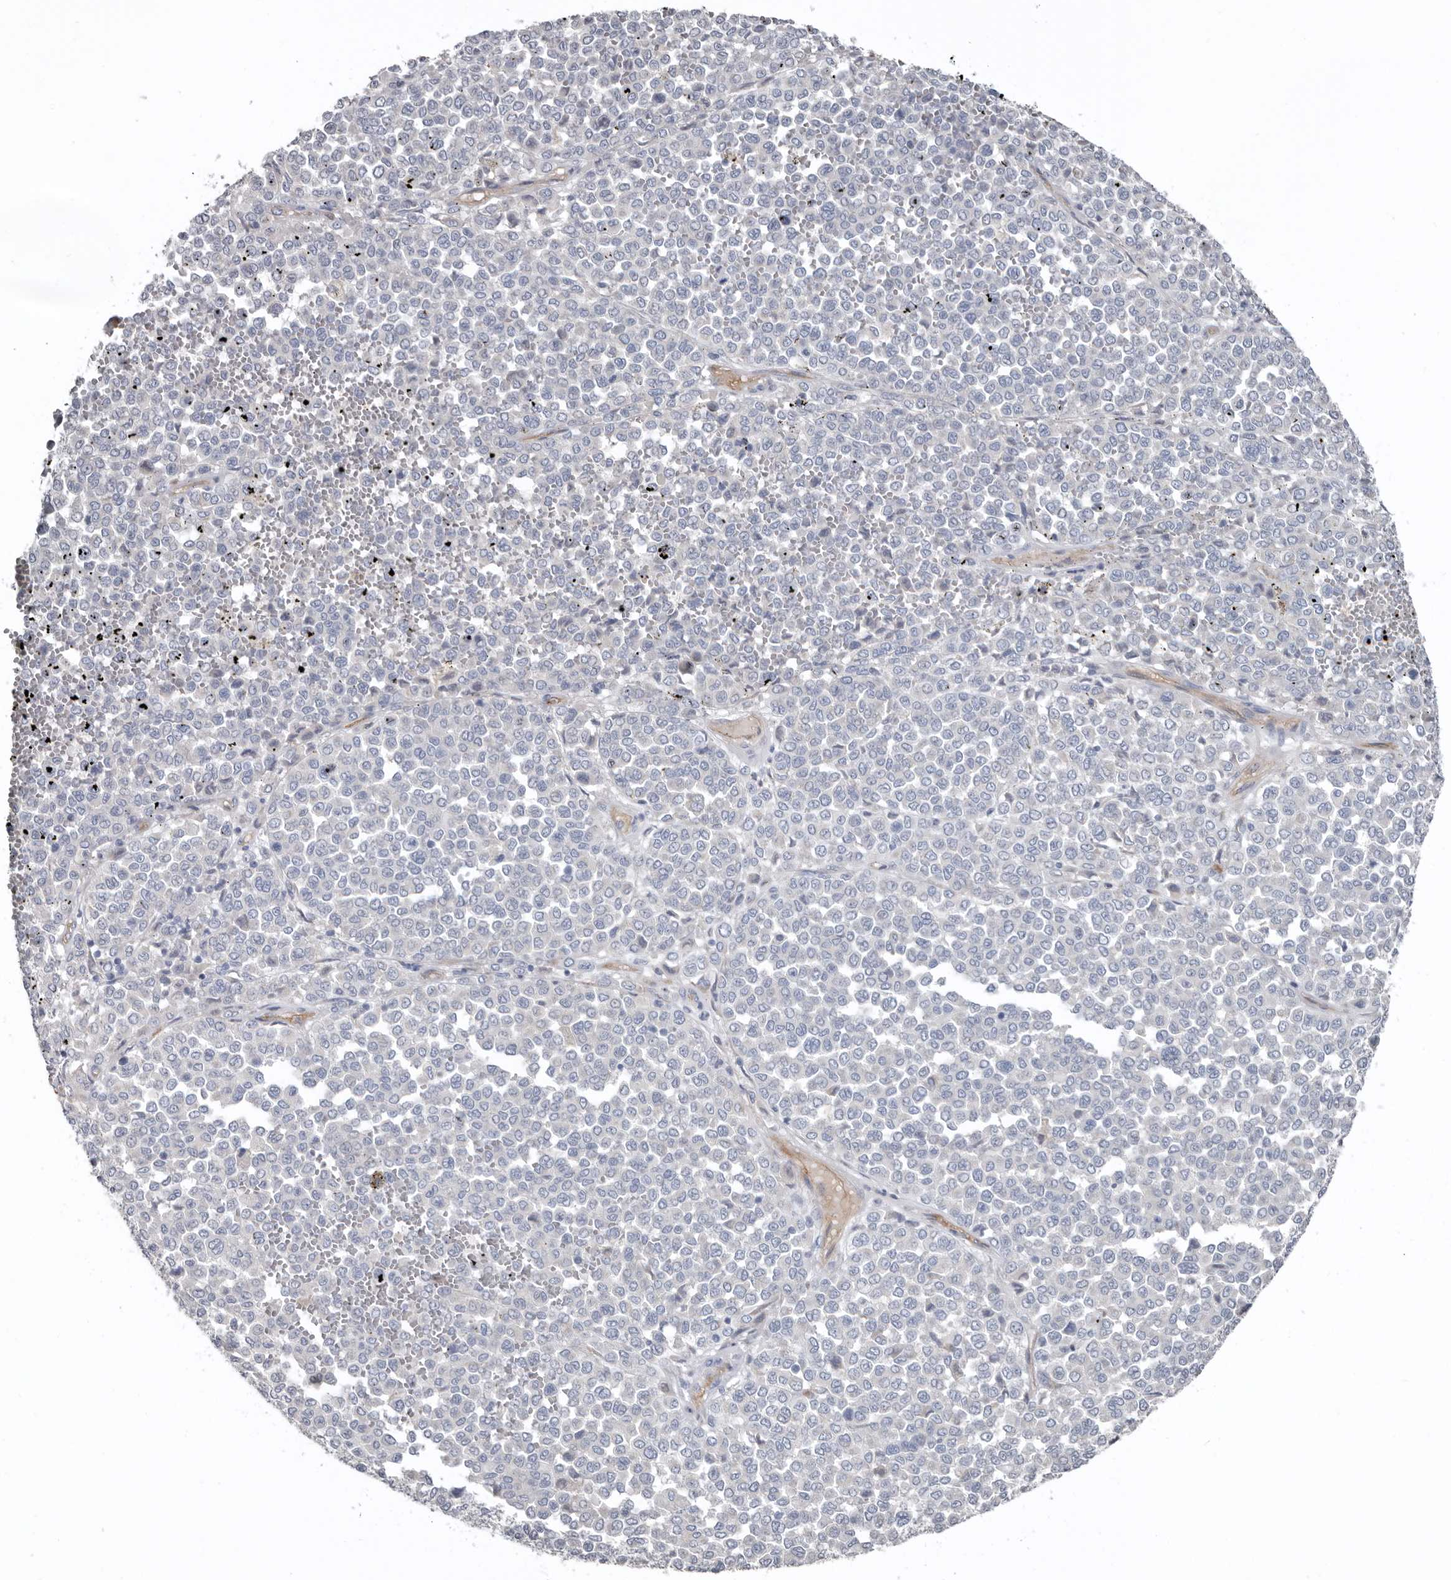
{"staining": {"intensity": "negative", "quantity": "none", "location": "none"}, "tissue": "melanoma", "cell_type": "Tumor cells", "image_type": "cancer", "snomed": [{"axis": "morphology", "description": "Malignant melanoma, Metastatic site"}, {"axis": "topography", "description": "Pancreas"}], "caption": "High magnification brightfield microscopy of malignant melanoma (metastatic site) stained with DAB (brown) and counterstained with hematoxylin (blue): tumor cells show no significant staining. (DAB immunohistochemistry, high magnification).", "gene": "ZNF114", "patient": {"sex": "female", "age": 30}}